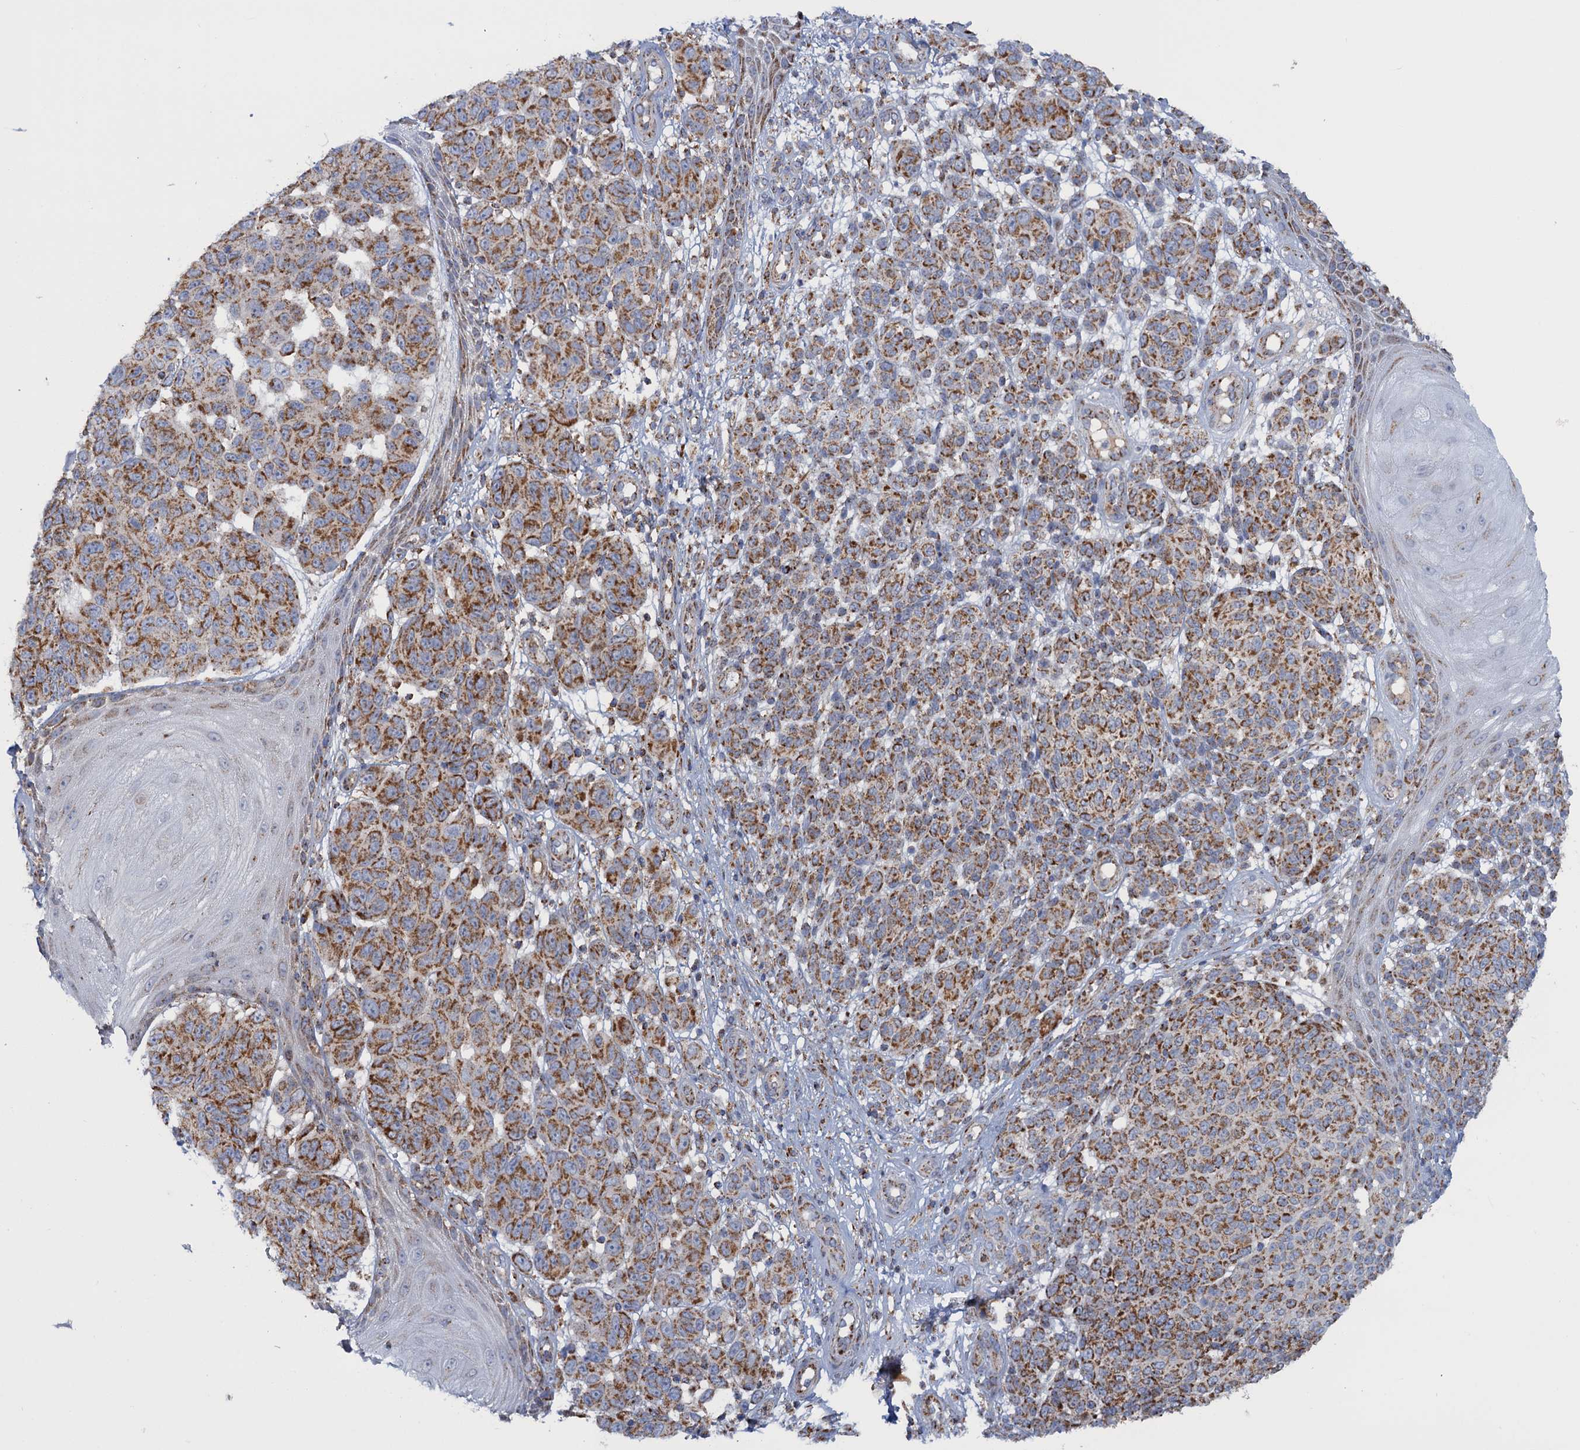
{"staining": {"intensity": "moderate", "quantity": ">75%", "location": "cytoplasmic/membranous"}, "tissue": "melanoma", "cell_type": "Tumor cells", "image_type": "cancer", "snomed": [{"axis": "morphology", "description": "Malignant melanoma, NOS"}, {"axis": "topography", "description": "Skin"}], "caption": "IHC photomicrograph of melanoma stained for a protein (brown), which displays medium levels of moderate cytoplasmic/membranous positivity in about >75% of tumor cells.", "gene": "GTPBP3", "patient": {"sex": "male", "age": 49}}